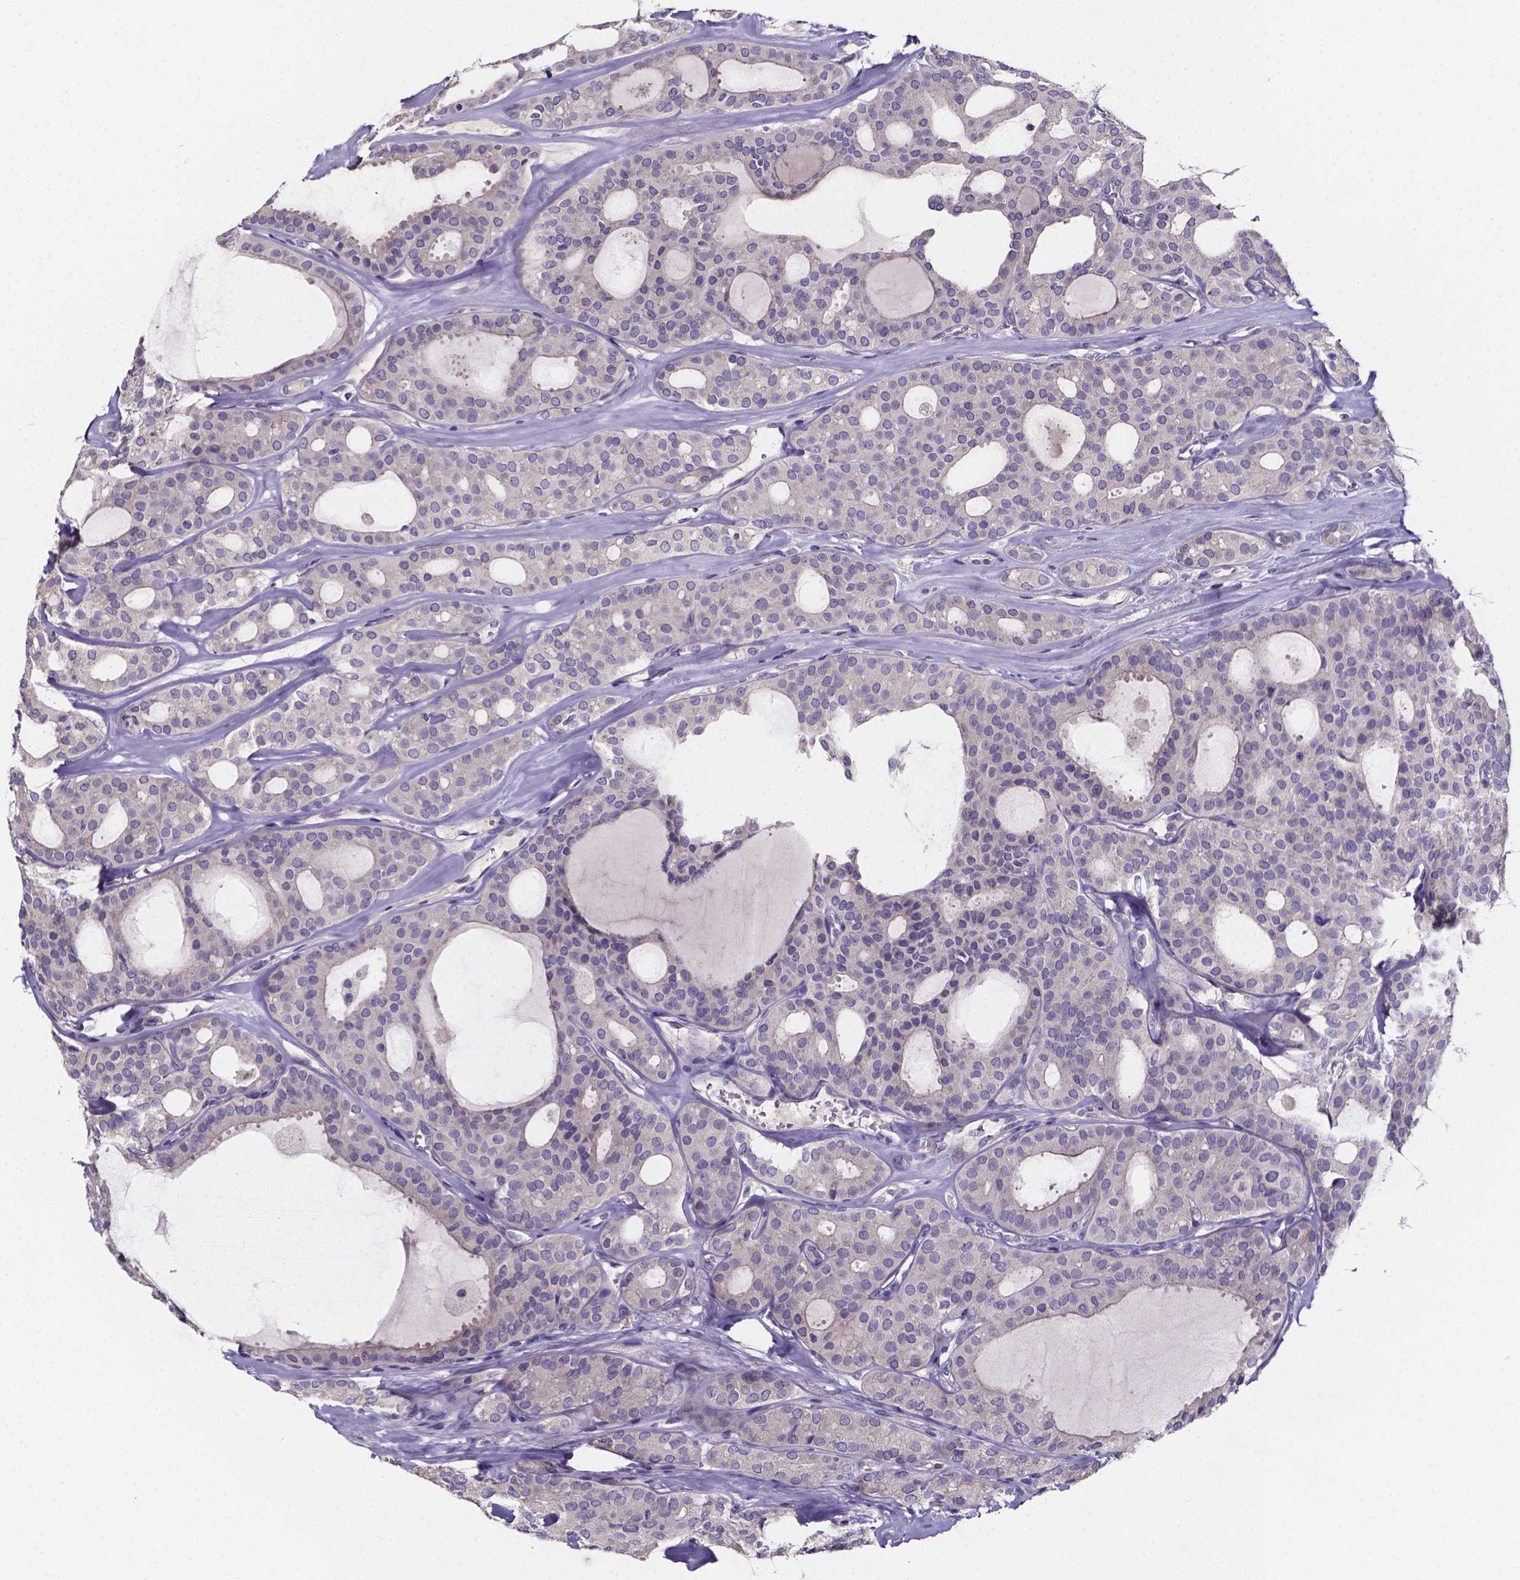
{"staining": {"intensity": "negative", "quantity": "none", "location": "none"}, "tissue": "thyroid cancer", "cell_type": "Tumor cells", "image_type": "cancer", "snomed": [{"axis": "morphology", "description": "Follicular adenoma carcinoma, NOS"}, {"axis": "topography", "description": "Thyroid gland"}], "caption": "A micrograph of thyroid follicular adenoma carcinoma stained for a protein demonstrates no brown staining in tumor cells.", "gene": "SPOCD1", "patient": {"sex": "male", "age": 75}}